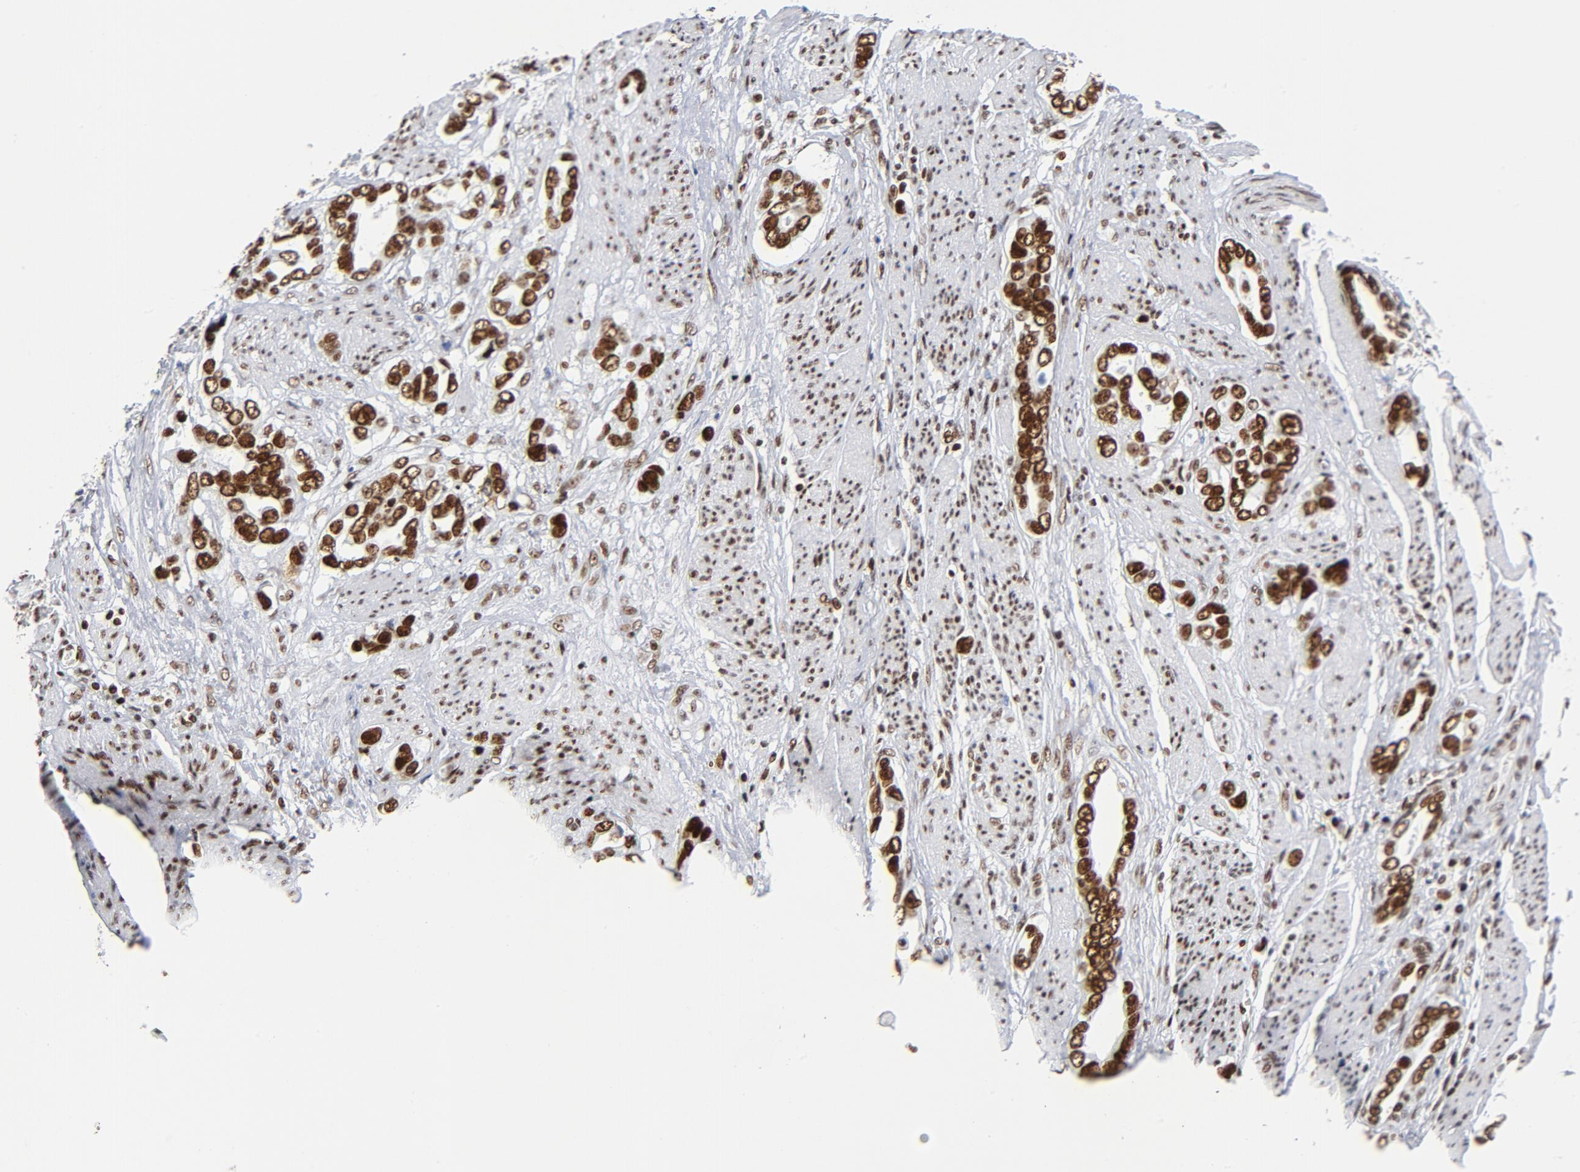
{"staining": {"intensity": "strong", "quantity": ">75%", "location": "nuclear"}, "tissue": "stomach cancer", "cell_type": "Tumor cells", "image_type": "cancer", "snomed": [{"axis": "morphology", "description": "Adenocarcinoma, NOS"}, {"axis": "topography", "description": "Stomach"}], "caption": "Approximately >75% of tumor cells in human stomach adenocarcinoma demonstrate strong nuclear protein staining as visualized by brown immunohistochemical staining.", "gene": "XRCC5", "patient": {"sex": "male", "age": 78}}